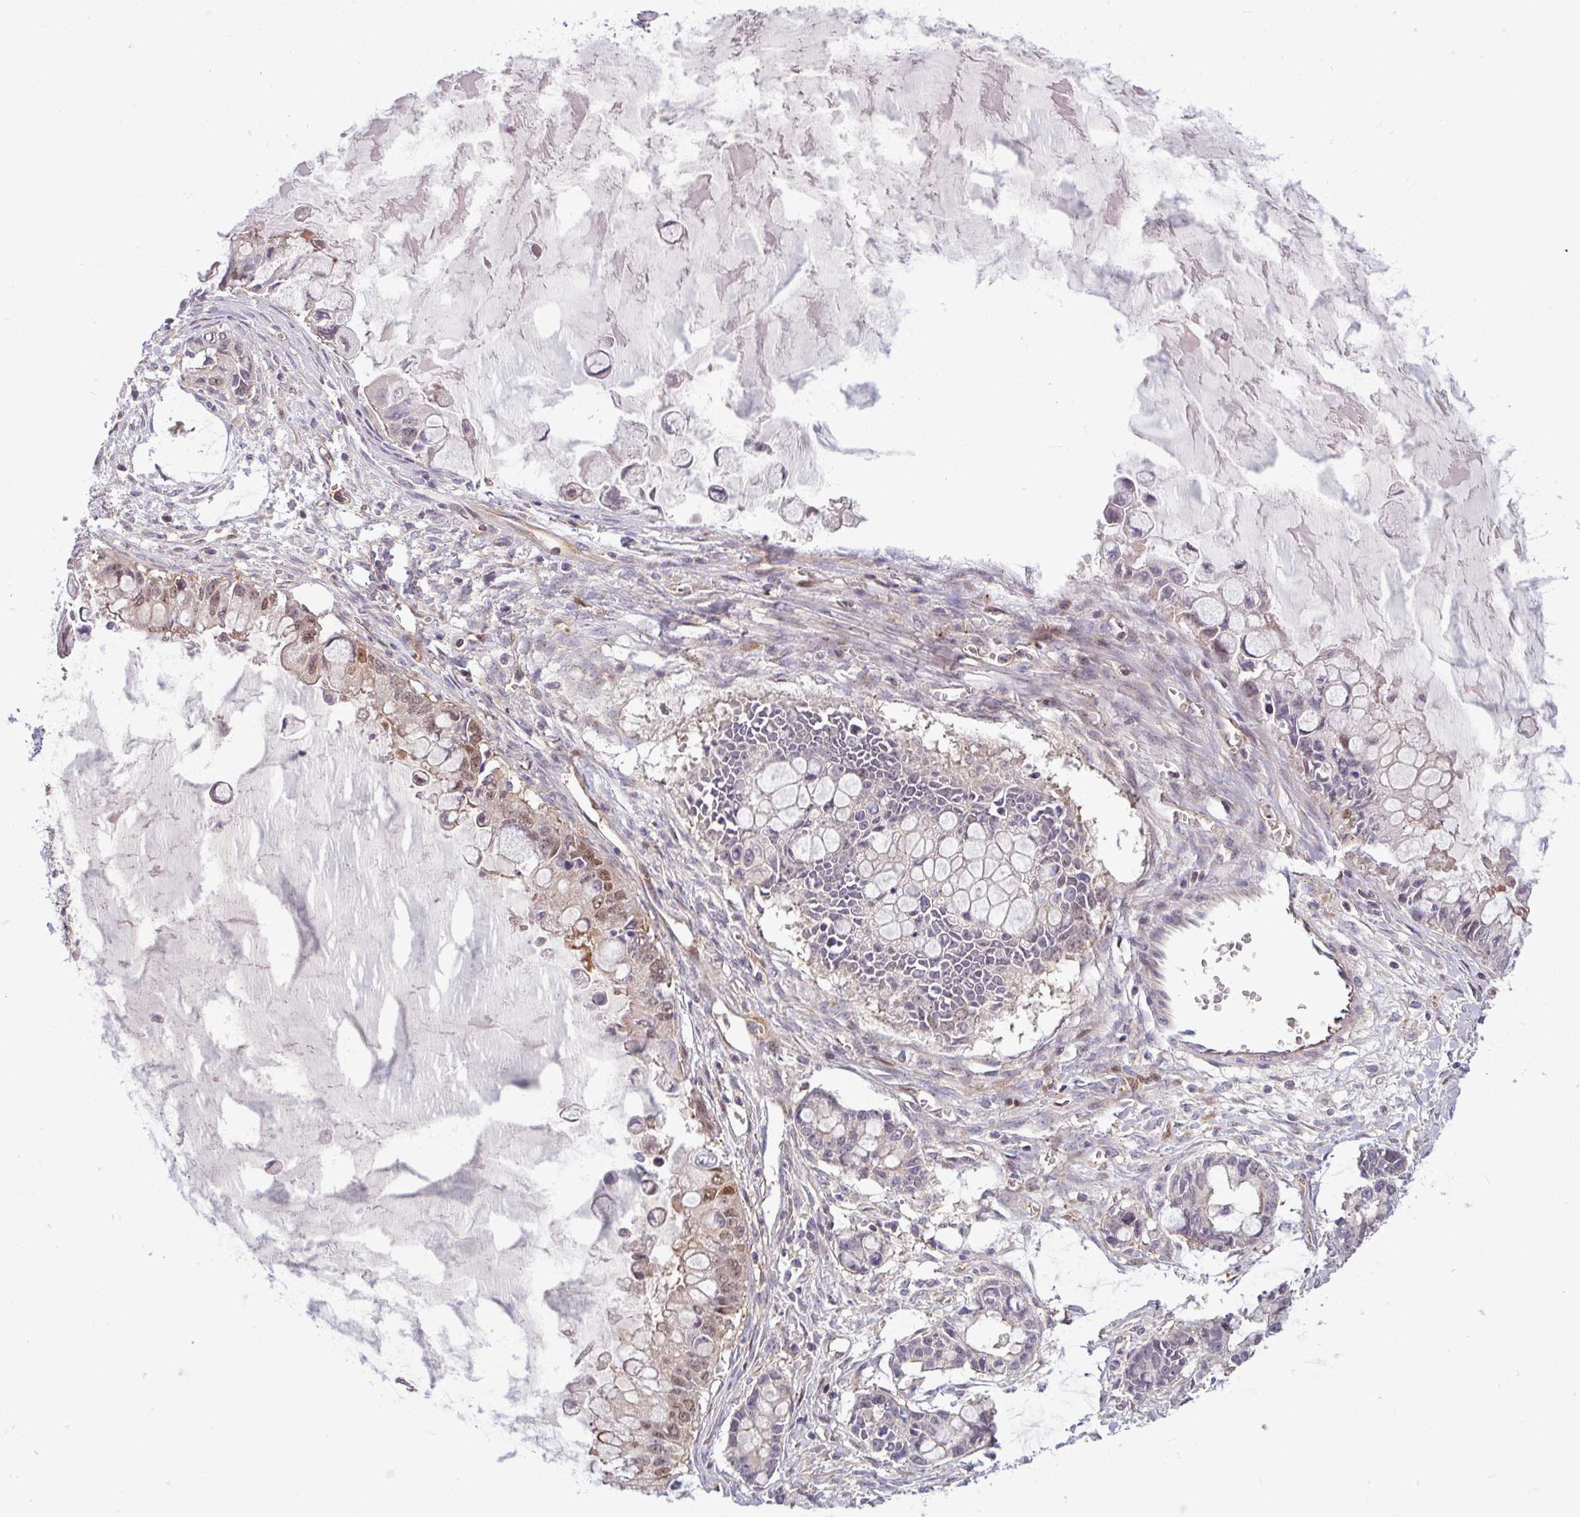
{"staining": {"intensity": "moderate", "quantity": "<25%", "location": "cytoplasmic/membranous,nuclear"}, "tissue": "ovarian cancer", "cell_type": "Tumor cells", "image_type": "cancer", "snomed": [{"axis": "morphology", "description": "Cystadenocarcinoma, mucinous, NOS"}, {"axis": "topography", "description": "Ovary"}], "caption": "Brown immunohistochemical staining in human ovarian cancer (mucinous cystadenocarcinoma) displays moderate cytoplasmic/membranous and nuclear expression in approximately <25% of tumor cells. The staining is performed using DAB (3,3'-diaminobenzidine) brown chromogen to label protein expression. The nuclei are counter-stained blue using hematoxylin.", "gene": "B4GALNT4", "patient": {"sex": "female", "age": 63}}